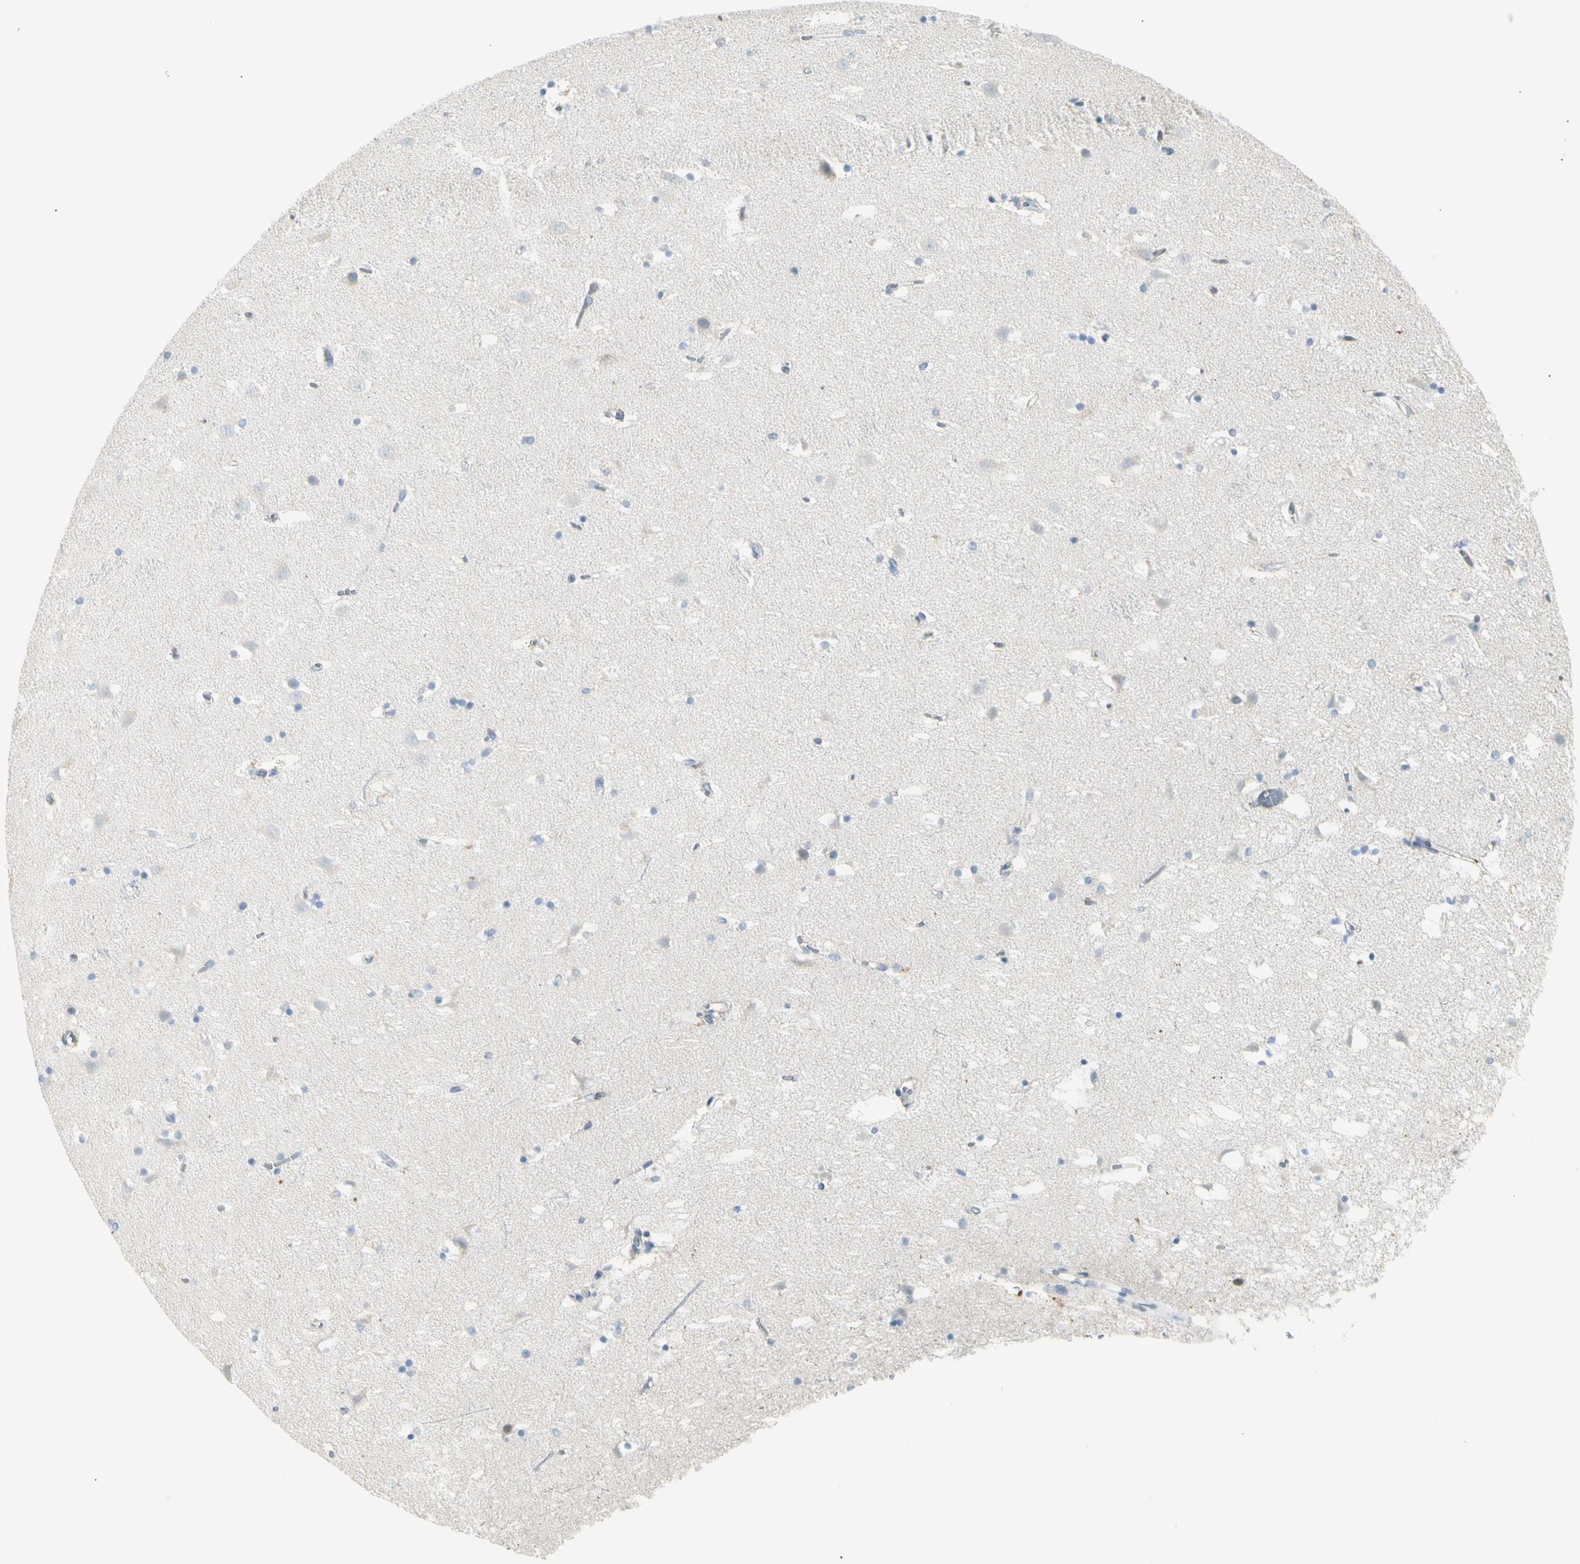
{"staining": {"intensity": "negative", "quantity": "none", "location": "none"}, "tissue": "caudate", "cell_type": "Glial cells", "image_type": "normal", "snomed": [{"axis": "morphology", "description": "Normal tissue, NOS"}, {"axis": "topography", "description": "Lateral ventricle wall"}], "caption": "The photomicrograph demonstrates no staining of glial cells in benign caudate. The staining is performed using DAB brown chromogen with nuclei counter-stained in using hematoxylin.", "gene": "TNFSF11", "patient": {"sex": "male", "age": 45}}